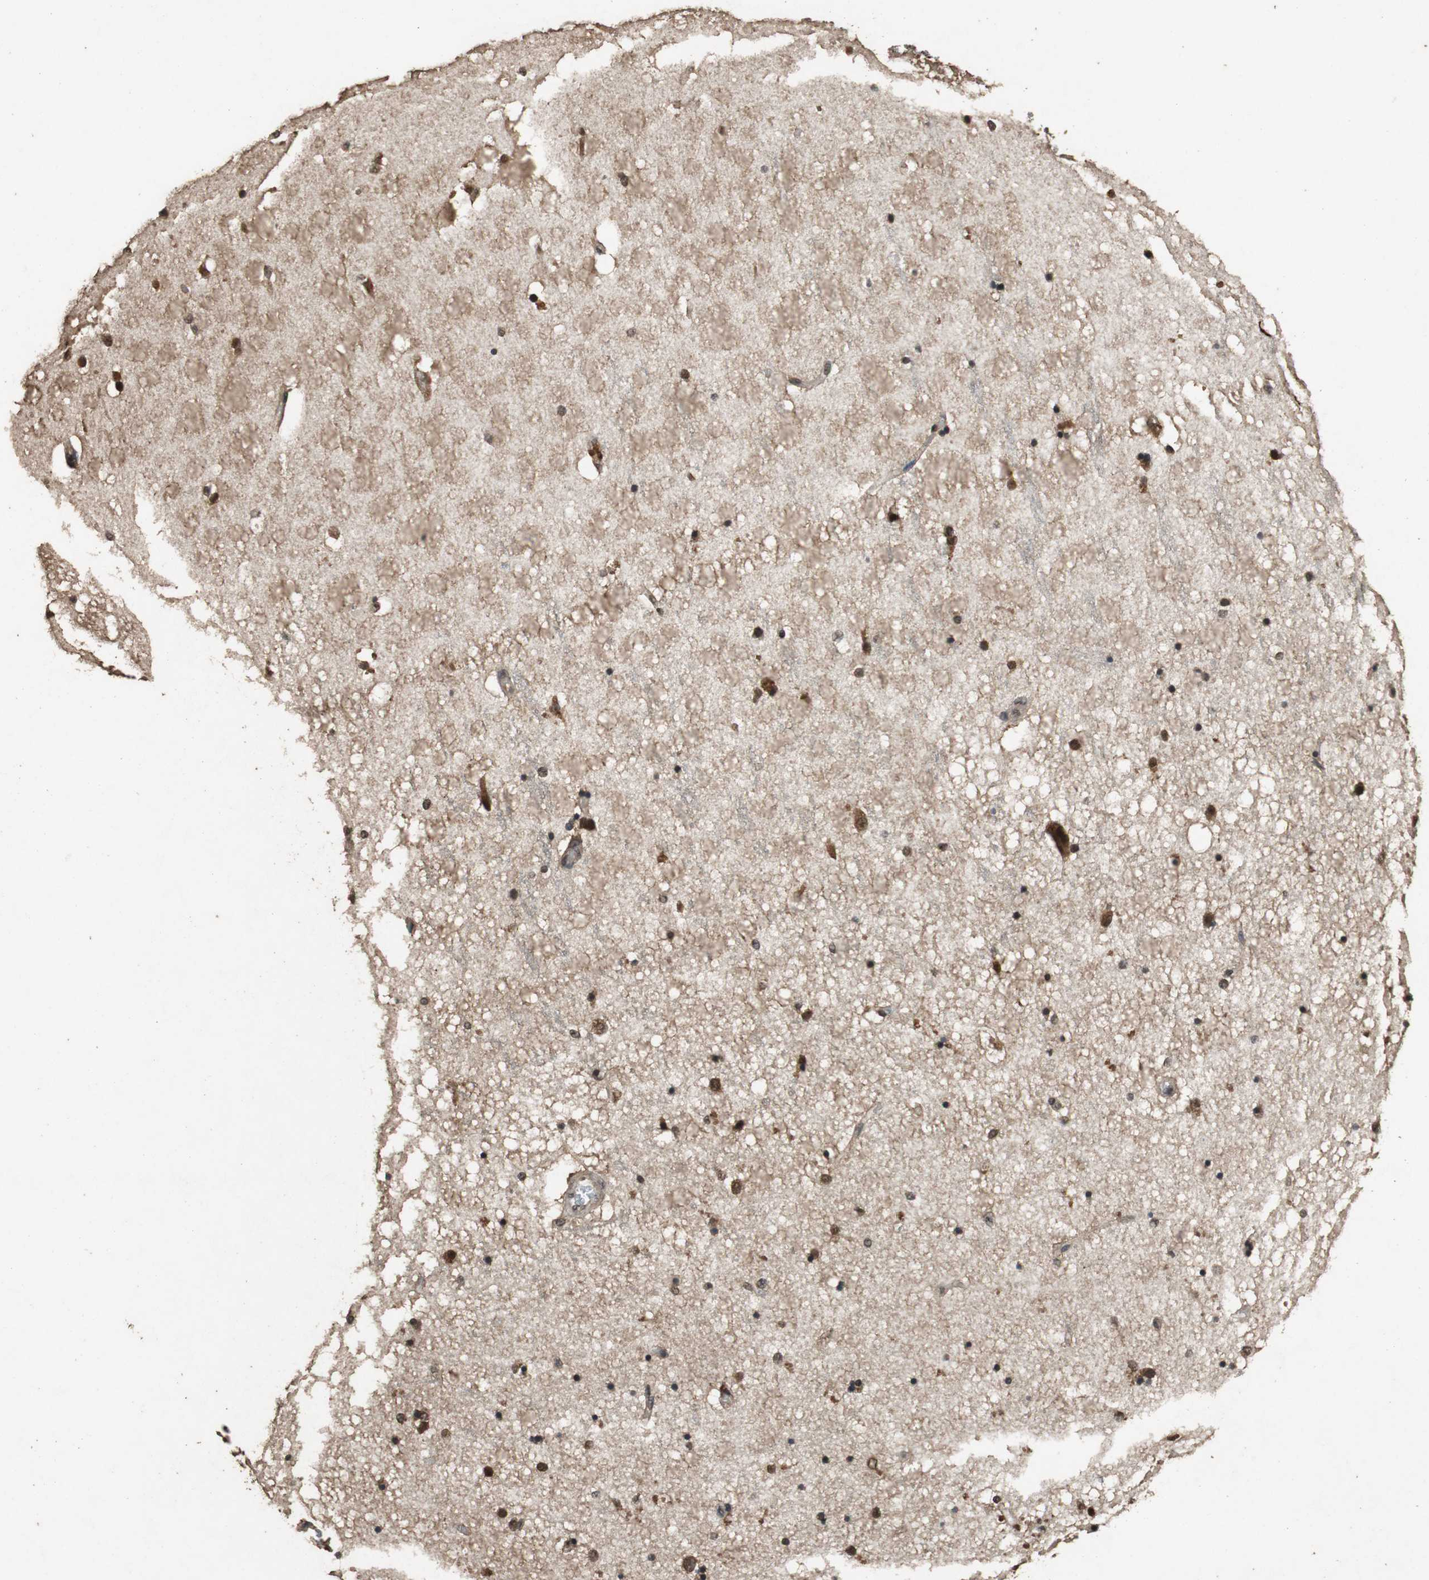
{"staining": {"intensity": "strong", "quantity": ">75%", "location": "nuclear"}, "tissue": "hippocampus", "cell_type": "Glial cells", "image_type": "normal", "snomed": [{"axis": "morphology", "description": "Normal tissue, NOS"}, {"axis": "topography", "description": "Hippocampus"}], "caption": "A high-resolution image shows immunohistochemistry (IHC) staining of normal hippocampus, which reveals strong nuclear positivity in about >75% of glial cells.", "gene": "ZNF18", "patient": {"sex": "female", "age": 54}}